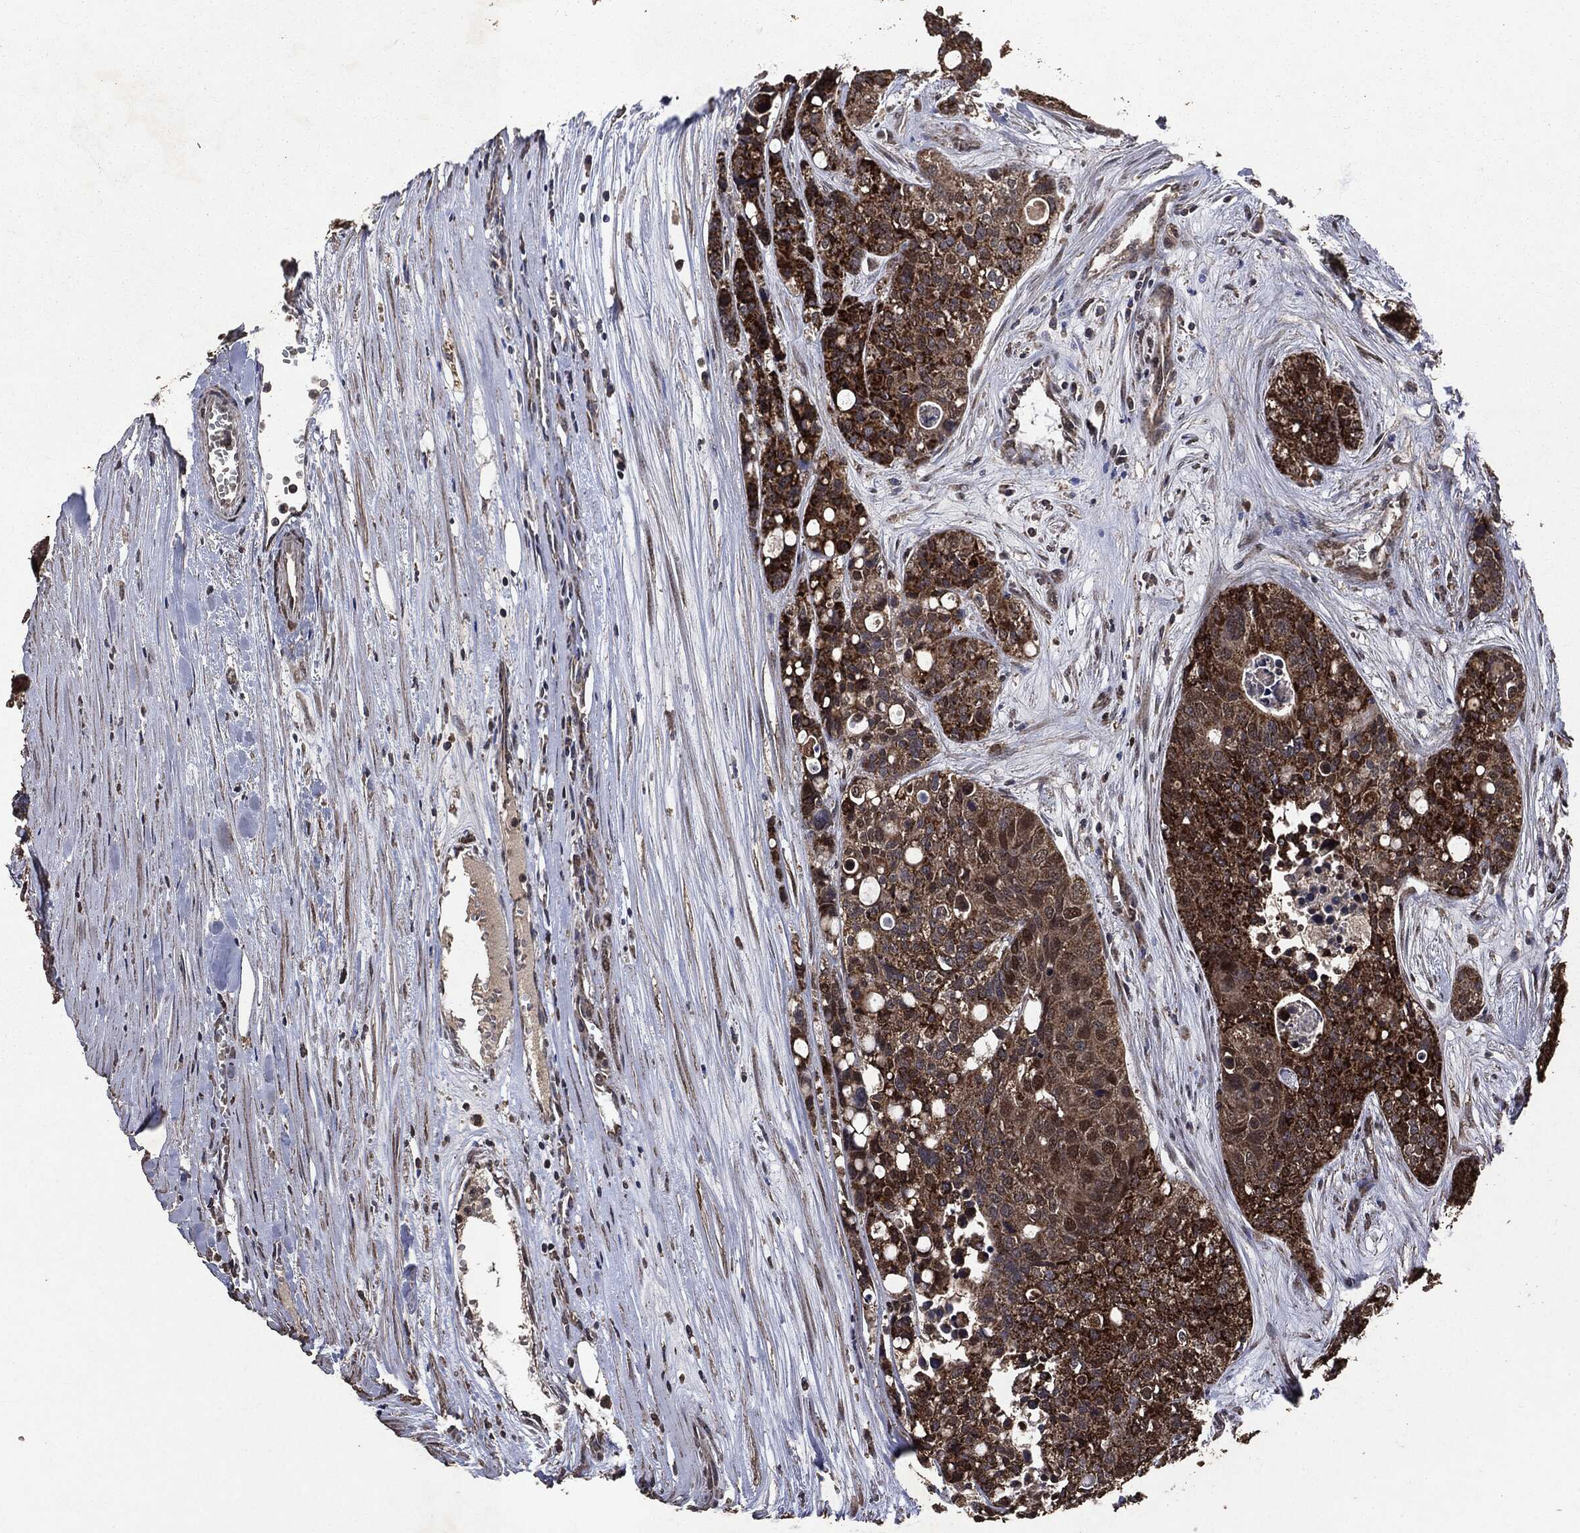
{"staining": {"intensity": "moderate", "quantity": "25%-75%", "location": "cytoplasmic/membranous,nuclear"}, "tissue": "carcinoid", "cell_type": "Tumor cells", "image_type": "cancer", "snomed": [{"axis": "morphology", "description": "Carcinoid, malignant, NOS"}, {"axis": "topography", "description": "Colon"}], "caption": "Immunohistochemistry (IHC) (DAB (3,3'-diaminobenzidine)) staining of carcinoid shows moderate cytoplasmic/membranous and nuclear protein staining in approximately 25%-75% of tumor cells. Immunohistochemistry stains the protein in brown and the nuclei are stained blue.", "gene": "PPP6R2", "patient": {"sex": "male", "age": 81}}